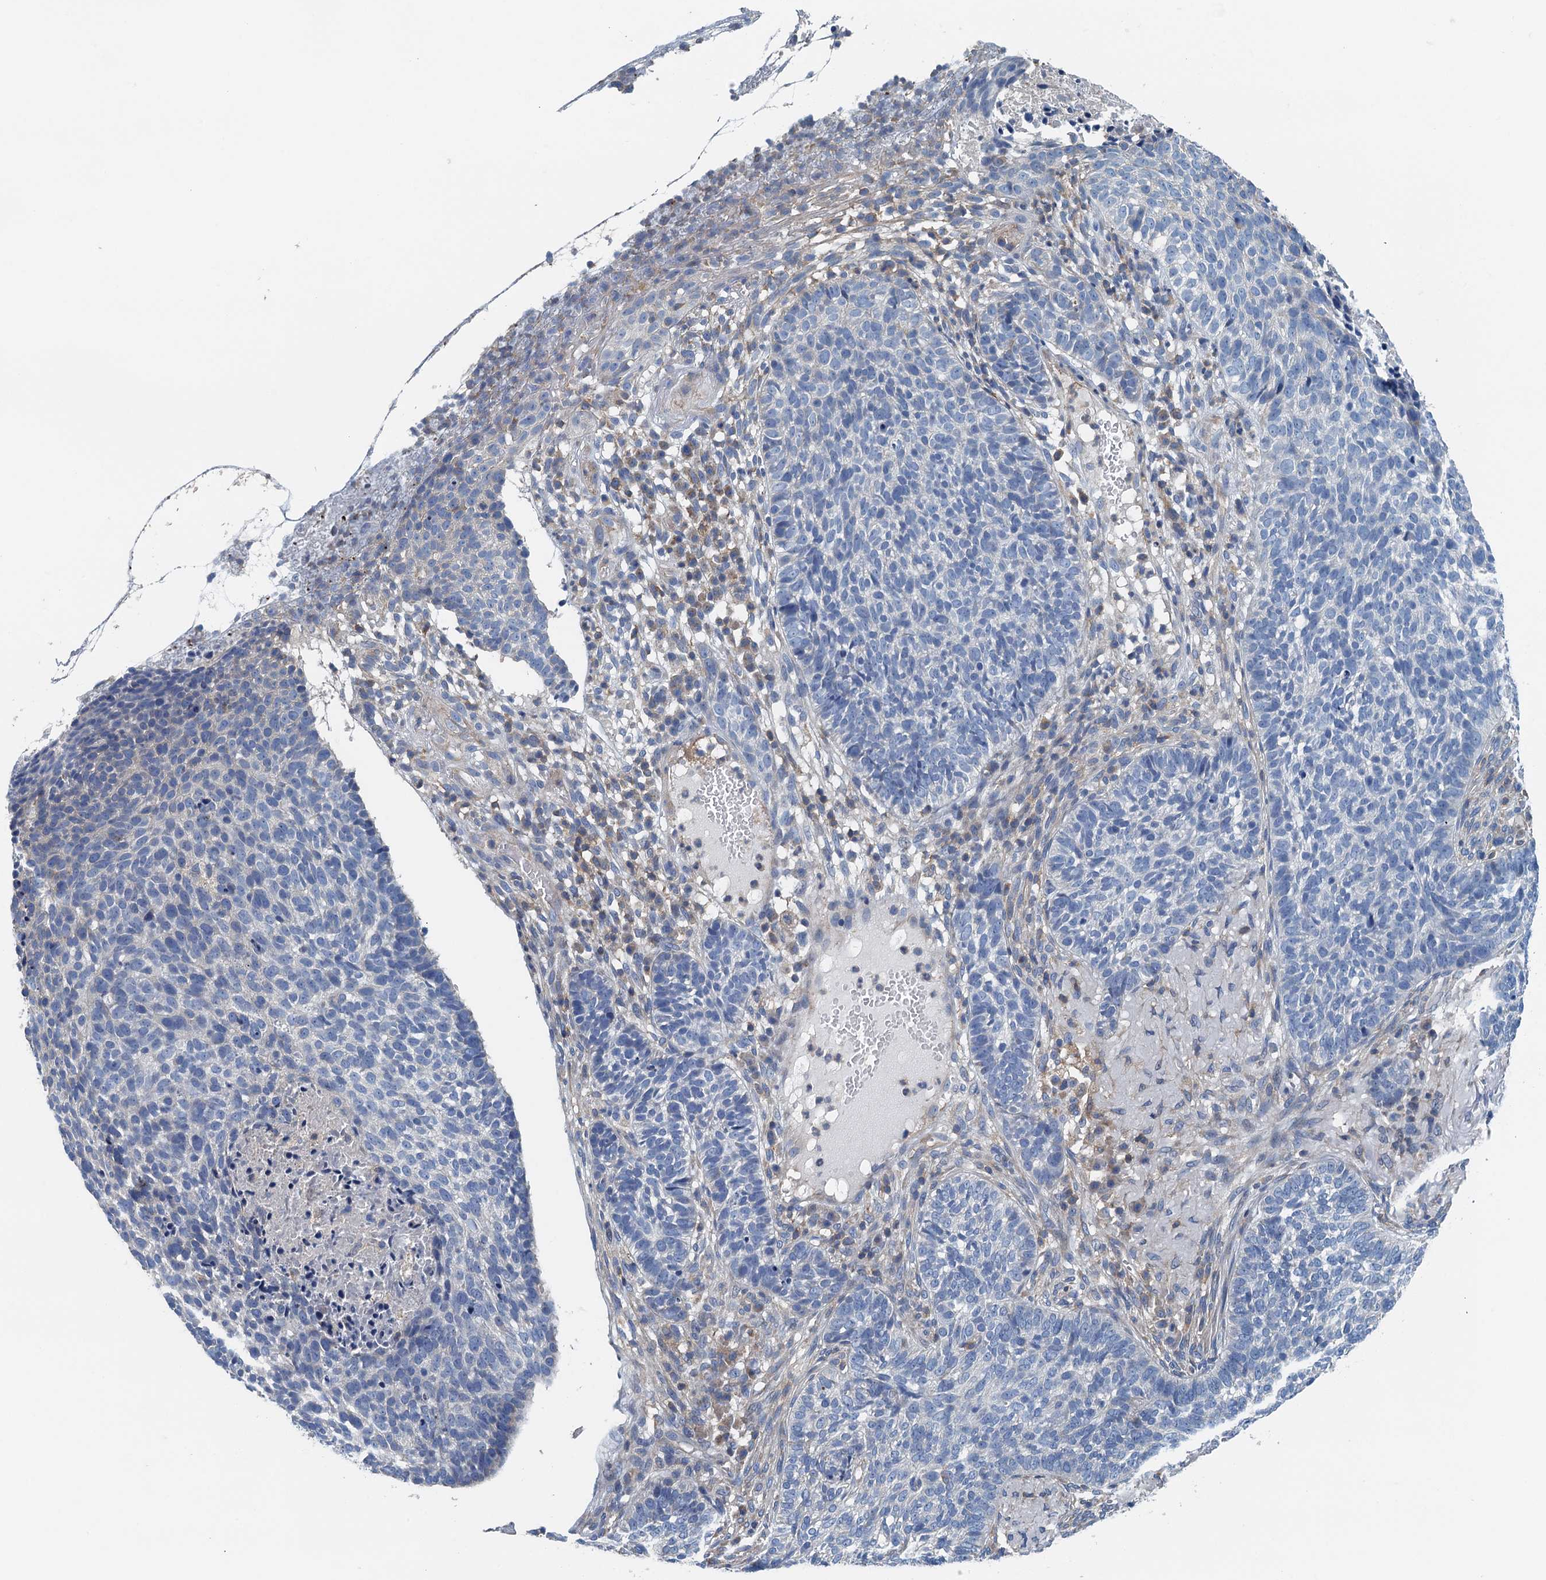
{"staining": {"intensity": "negative", "quantity": "none", "location": "none"}, "tissue": "skin cancer", "cell_type": "Tumor cells", "image_type": "cancer", "snomed": [{"axis": "morphology", "description": "Basal cell carcinoma"}, {"axis": "topography", "description": "Skin"}], "caption": "The immunohistochemistry histopathology image has no significant expression in tumor cells of skin cancer tissue.", "gene": "PPP1R14D", "patient": {"sex": "male", "age": 85}}